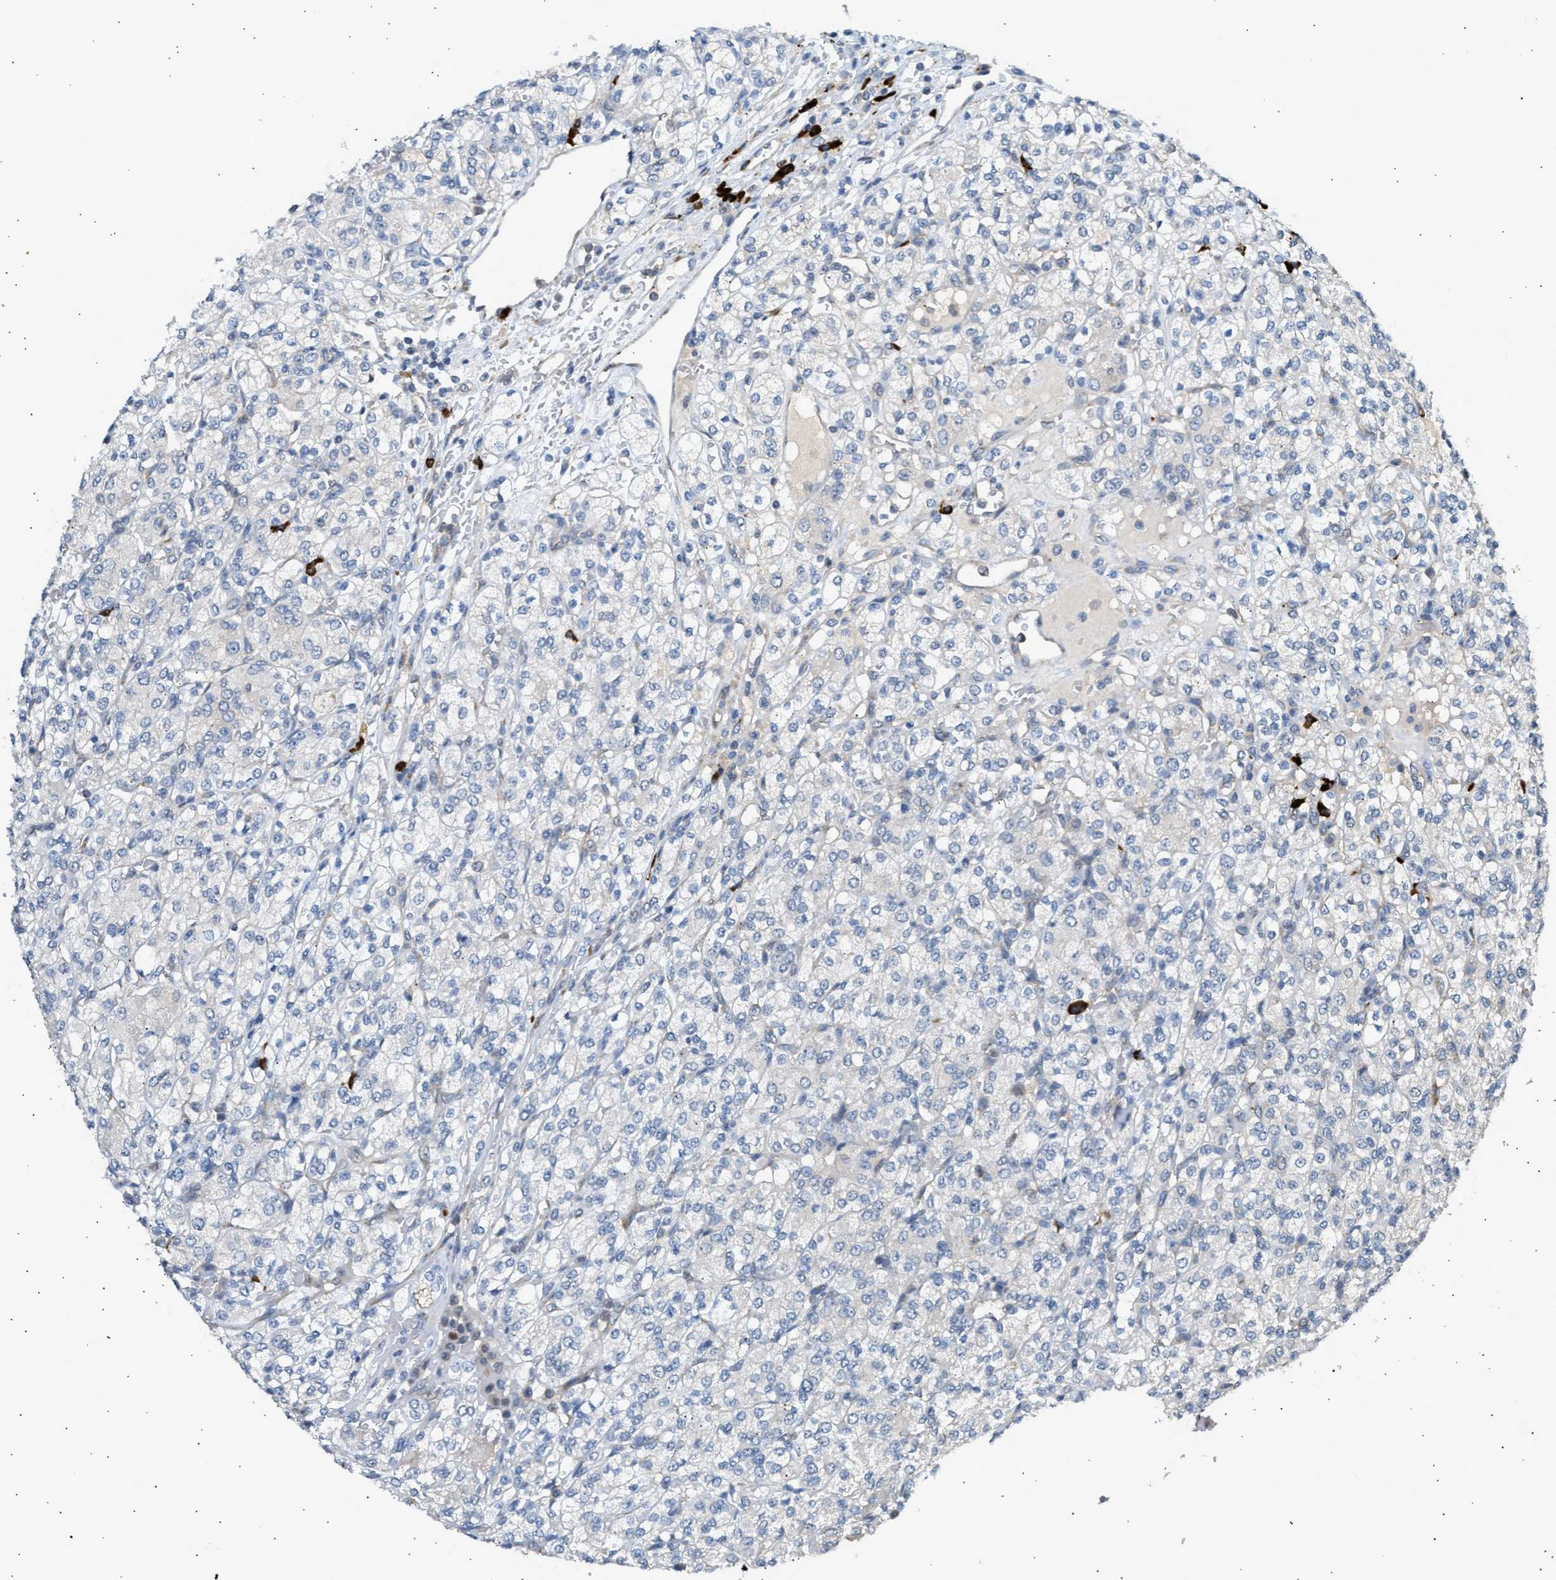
{"staining": {"intensity": "negative", "quantity": "none", "location": "none"}, "tissue": "renal cancer", "cell_type": "Tumor cells", "image_type": "cancer", "snomed": [{"axis": "morphology", "description": "Adenocarcinoma, NOS"}, {"axis": "topography", "description": "Kidney"}], "caption": "The immunohistochemistry image has no significant staining in tumor cells of renal cancer (adenocarcinoma) tissue. (IHC, brightfield microscopy, high magnification).", "gene": "KCNC2", "patient": {"sex": "male", "age": 77}}